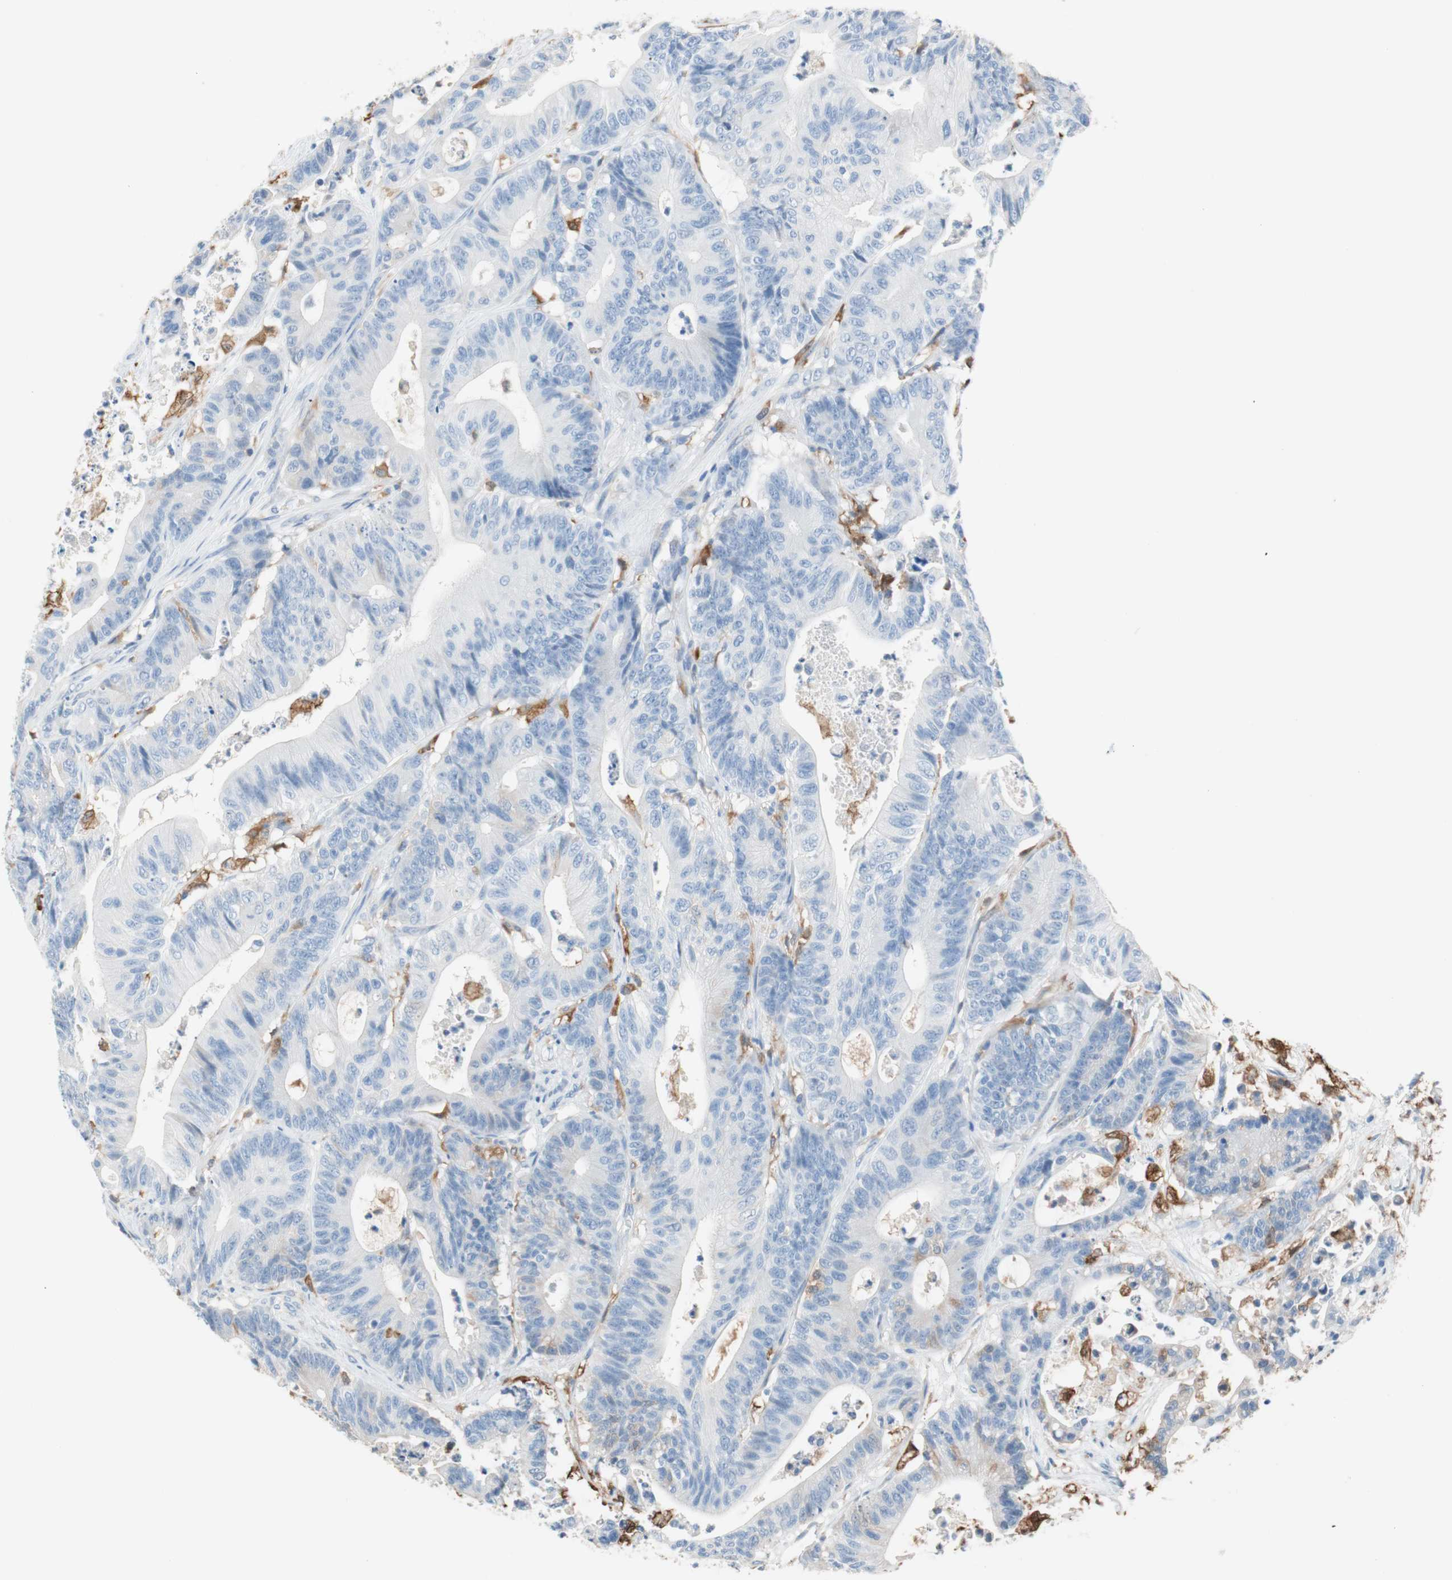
{"staining": {"intensity": "negative", "quantity": "none", "location": "none"}, "tissue": "colorectal cancer", "cell_type": "Tumor cells", "image_type": "cancer", "snomed": [{"axis": "morphology", "description": "Adenocarcinoma, NOS"}, {"axis": "topography", "description": "Colon"}], "caption": "DAB immunohistochemical staining of colorectal cancer demonstrates no significant staining in tumor cells. Nuclei are stained in blue.", "gene": "GLUL", "patient": {"sex": "female", "age": 84}}